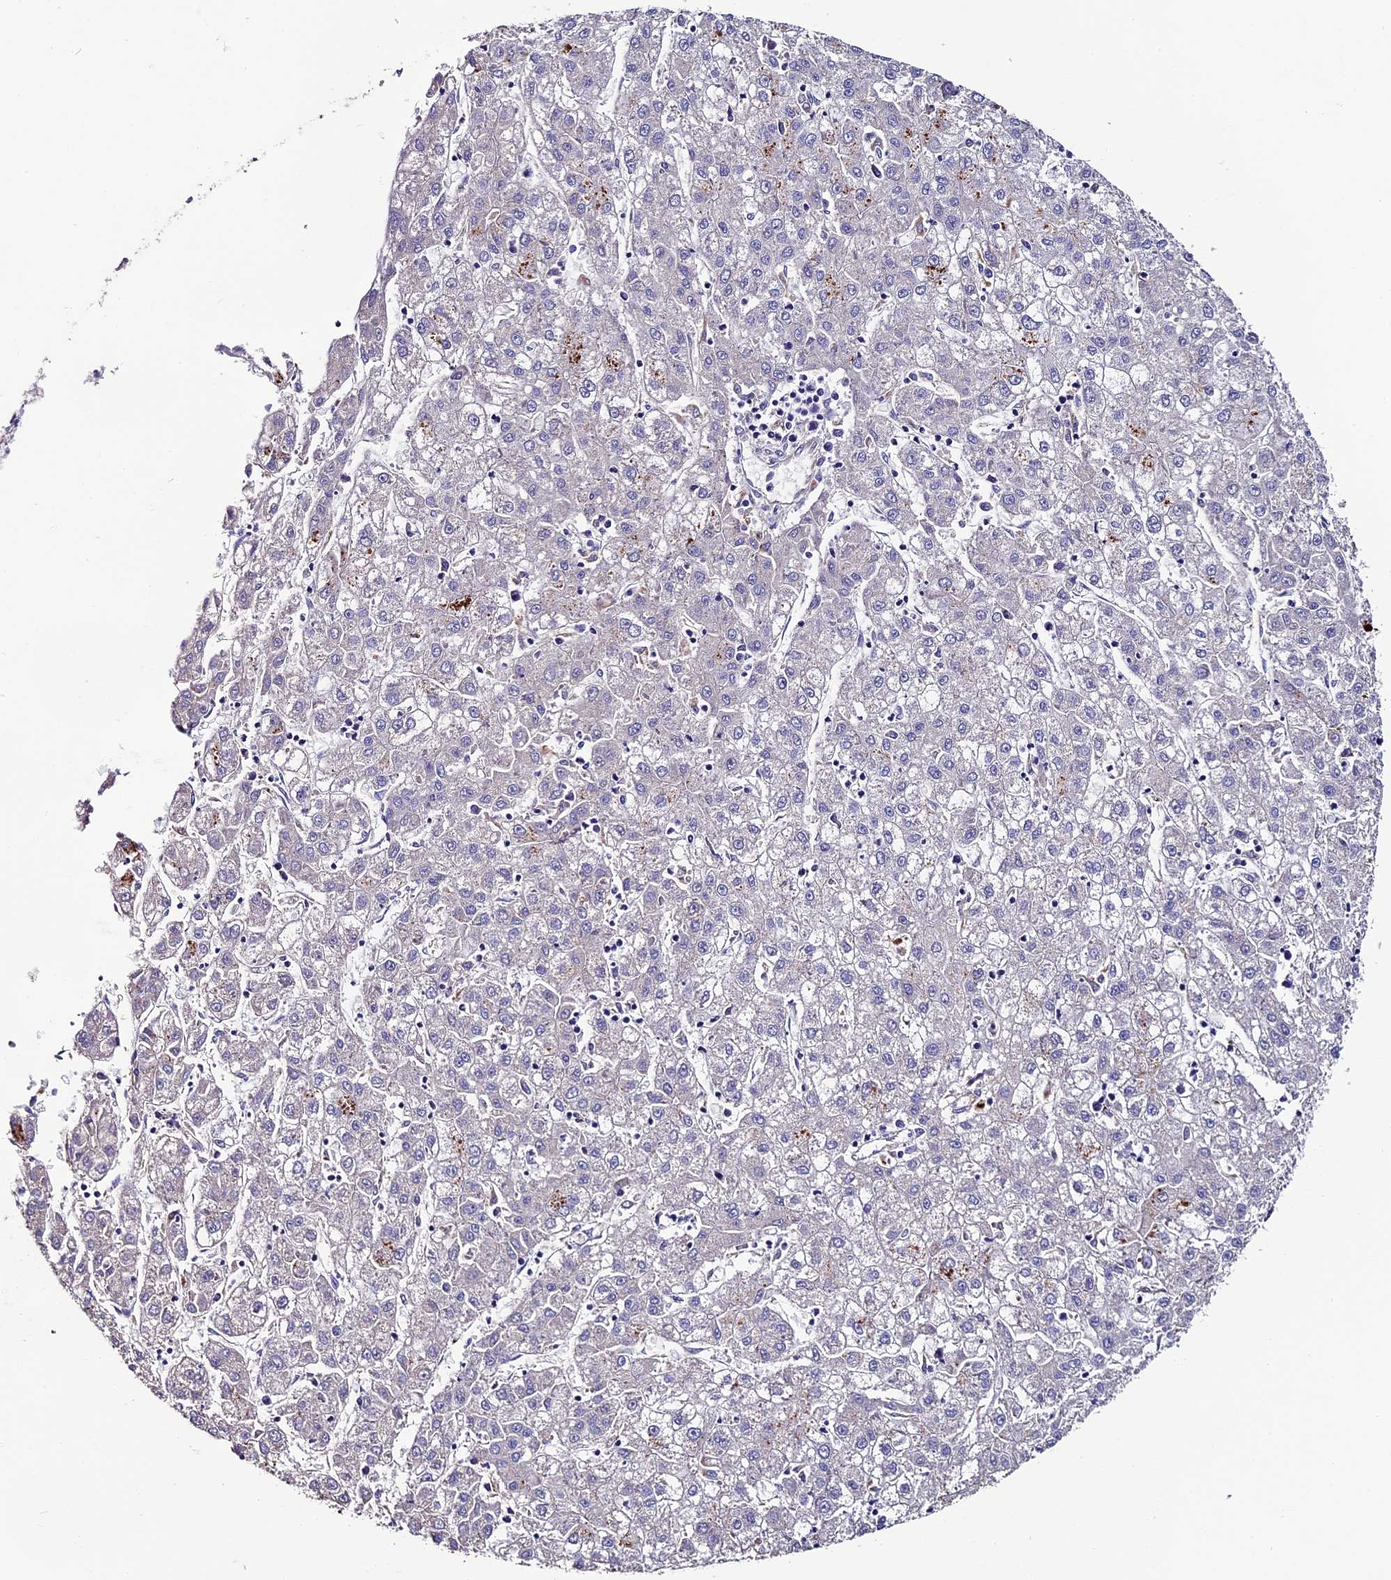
{"staining": {"intensity": "negative", "quantity": "none", "location": "none"}, "tissue": "liver cancer", "cell_type": "Tumor cells", "image_type": "cancer", "snomed": [{"axis": "morphology", "description": "Carcinoma, Hepatocellular, NOS"}, {"axis": "topography", "description": "Liver"}], "caption": "Histopathology image shows no significant protein staining in tumor cells of liver cancer.", "gene": "CLN5", "patient": {"sex": "male", "age": 72}}